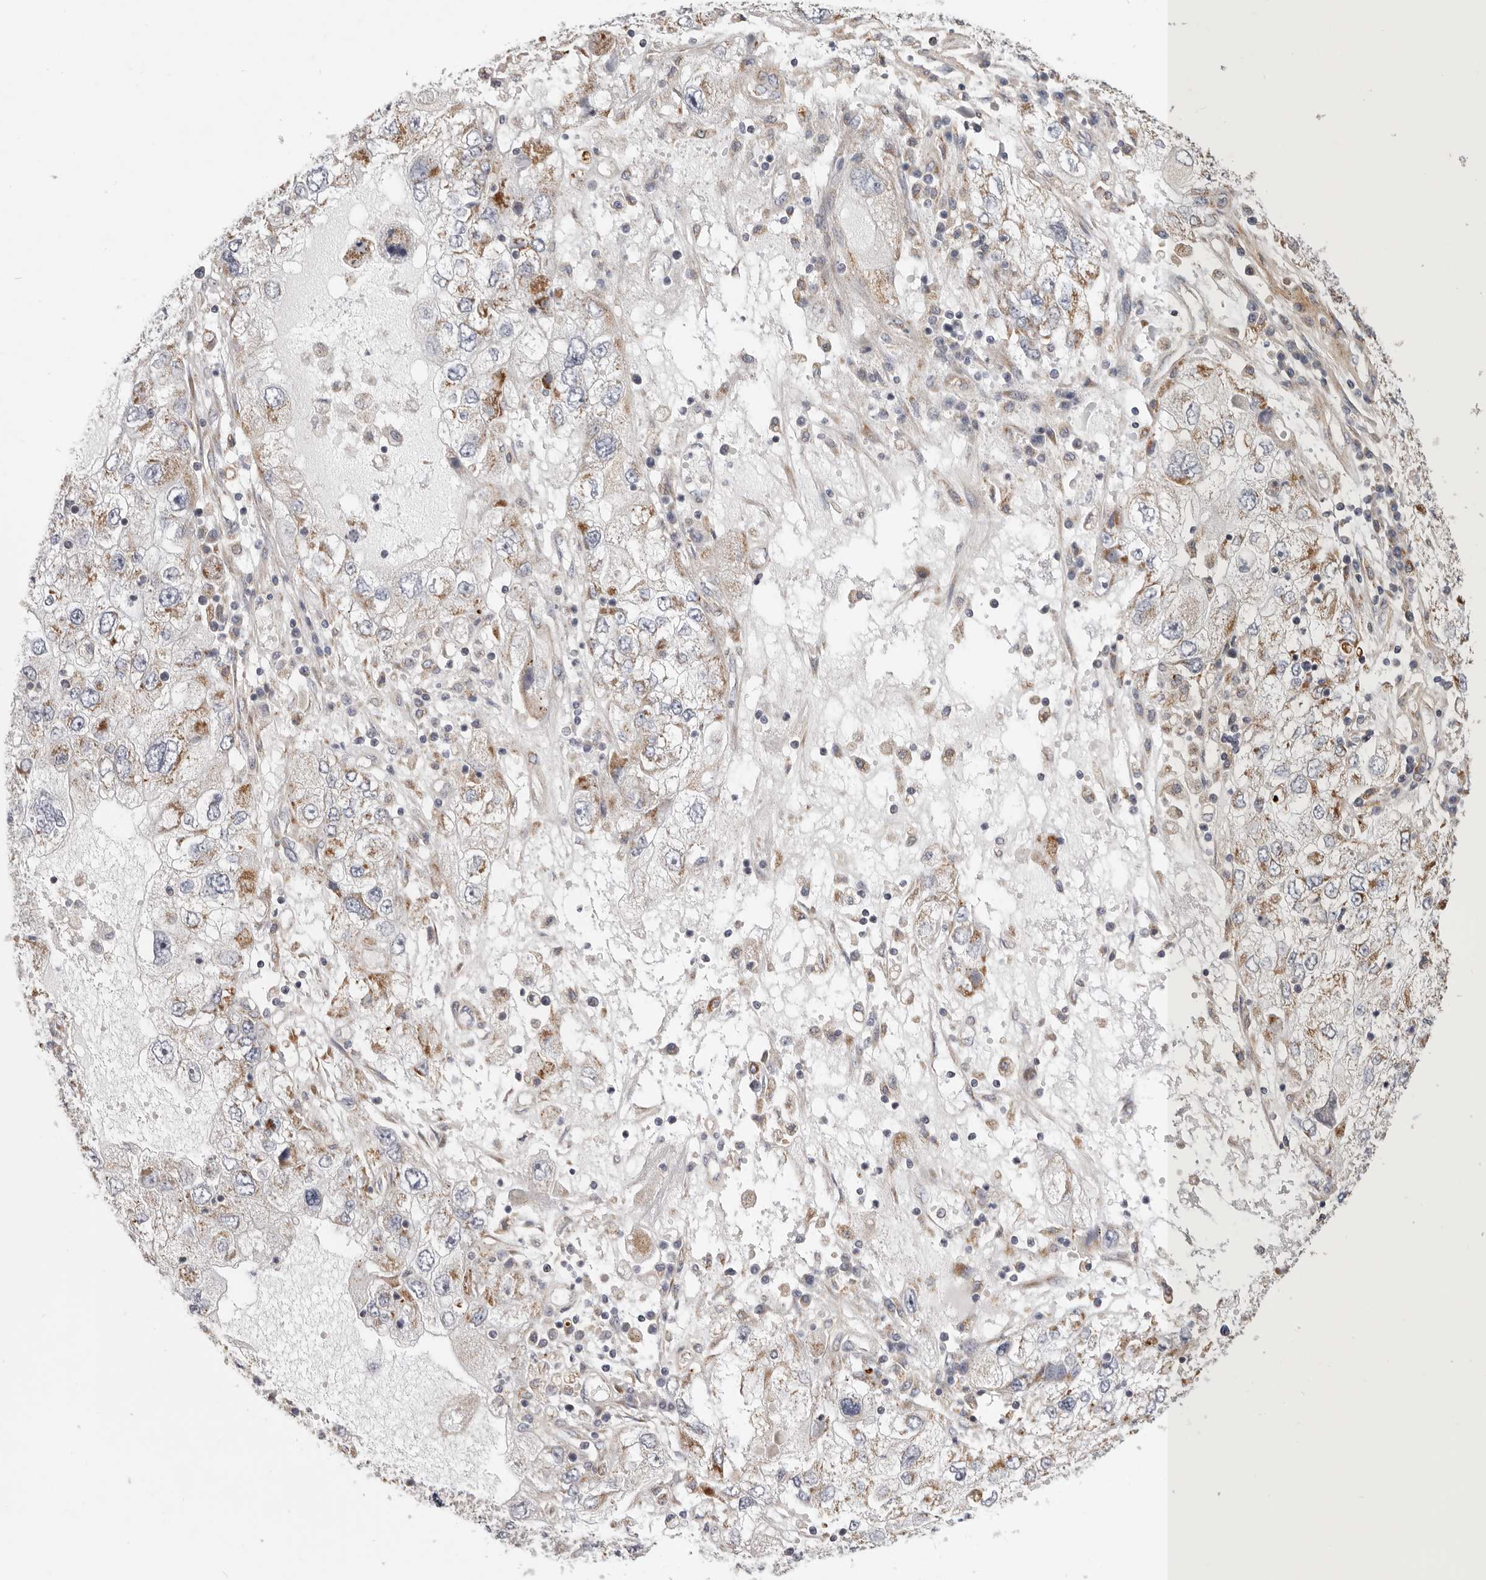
{"staining": {"intensity": "moderate", "quantity": "<25%", "location": "cytoplasmic/membranous"}, "tissue": "endometrial cancer", "cell_type": "Tumor cells", "image_type": "cancer", "snomed": [{"axis": "morphology", "description": "Adenocarcinoma, NOS"}, {"axis": "topography", "description": "Endometrium"}], "caption": "Human endometrial cancer (adenocarcinoma) stained with a protein marker demonstrates moderate staining in tumor cells.", "gene": "MRPS10", "patient": {"sex": "female", "age": 49}}